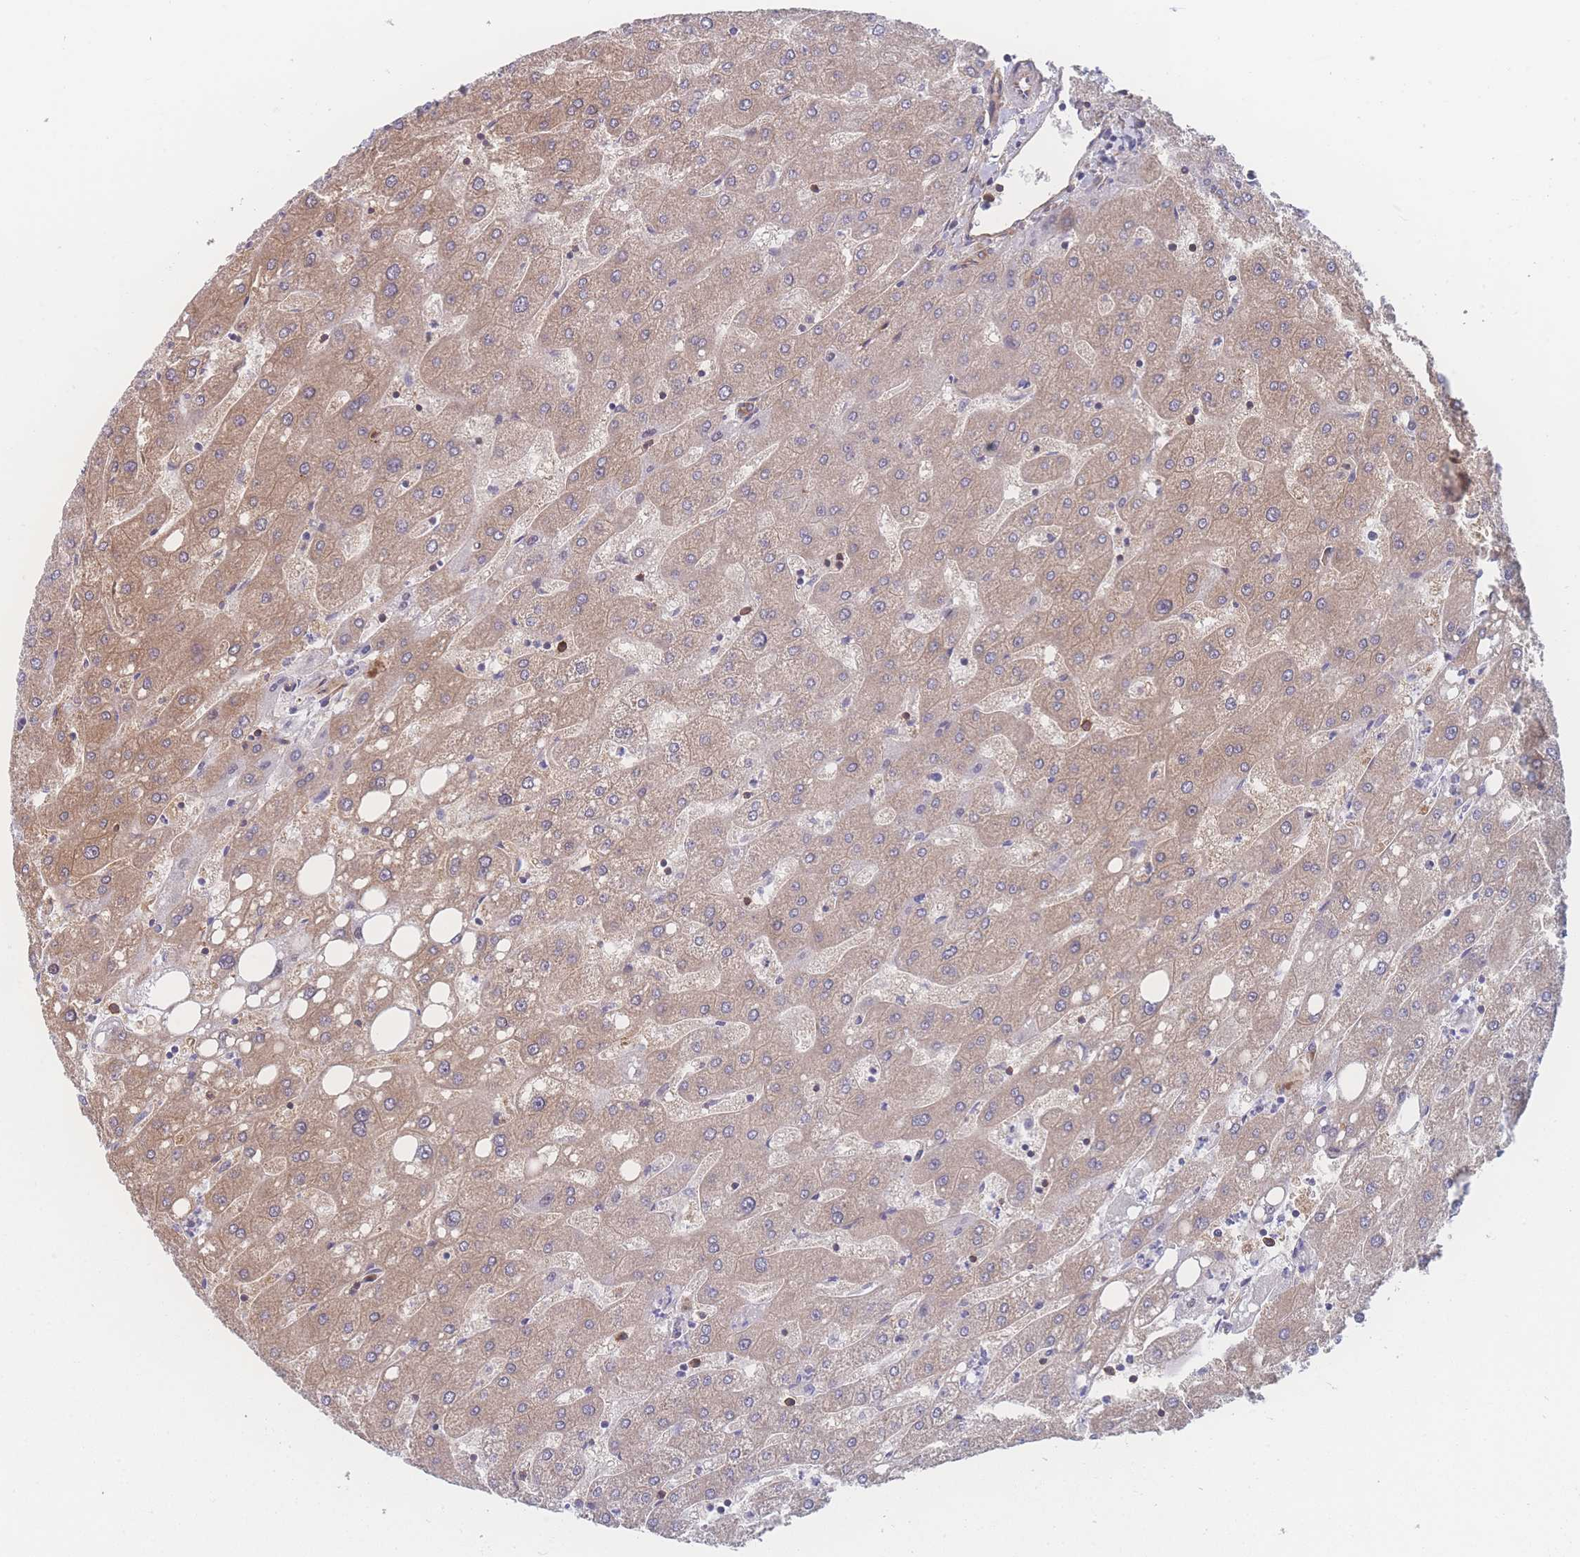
{"staining": {"intensity": "moderate", "quantity": "25%-75%", "location": "cytoplasmic/membranous"}, "tissue": "liver", "cell_type": "Cholangiocytes", "image_type": "normal", "snomed": [{"axis": "morphology", "description": "Normal tissue, NOS"}, {"axis": "topography", "description": "Liver"}], "caption": "Immunohistochemical staining of benign liver displays moderate cytoplasmic/membranous protein expression in approximately 25%-75% of cholangiocytes. (Brightfield microscopy of DAB IHC at high magnification).", "gene": "CFAP97", "patient": {"sex": "male", "age": 67}}